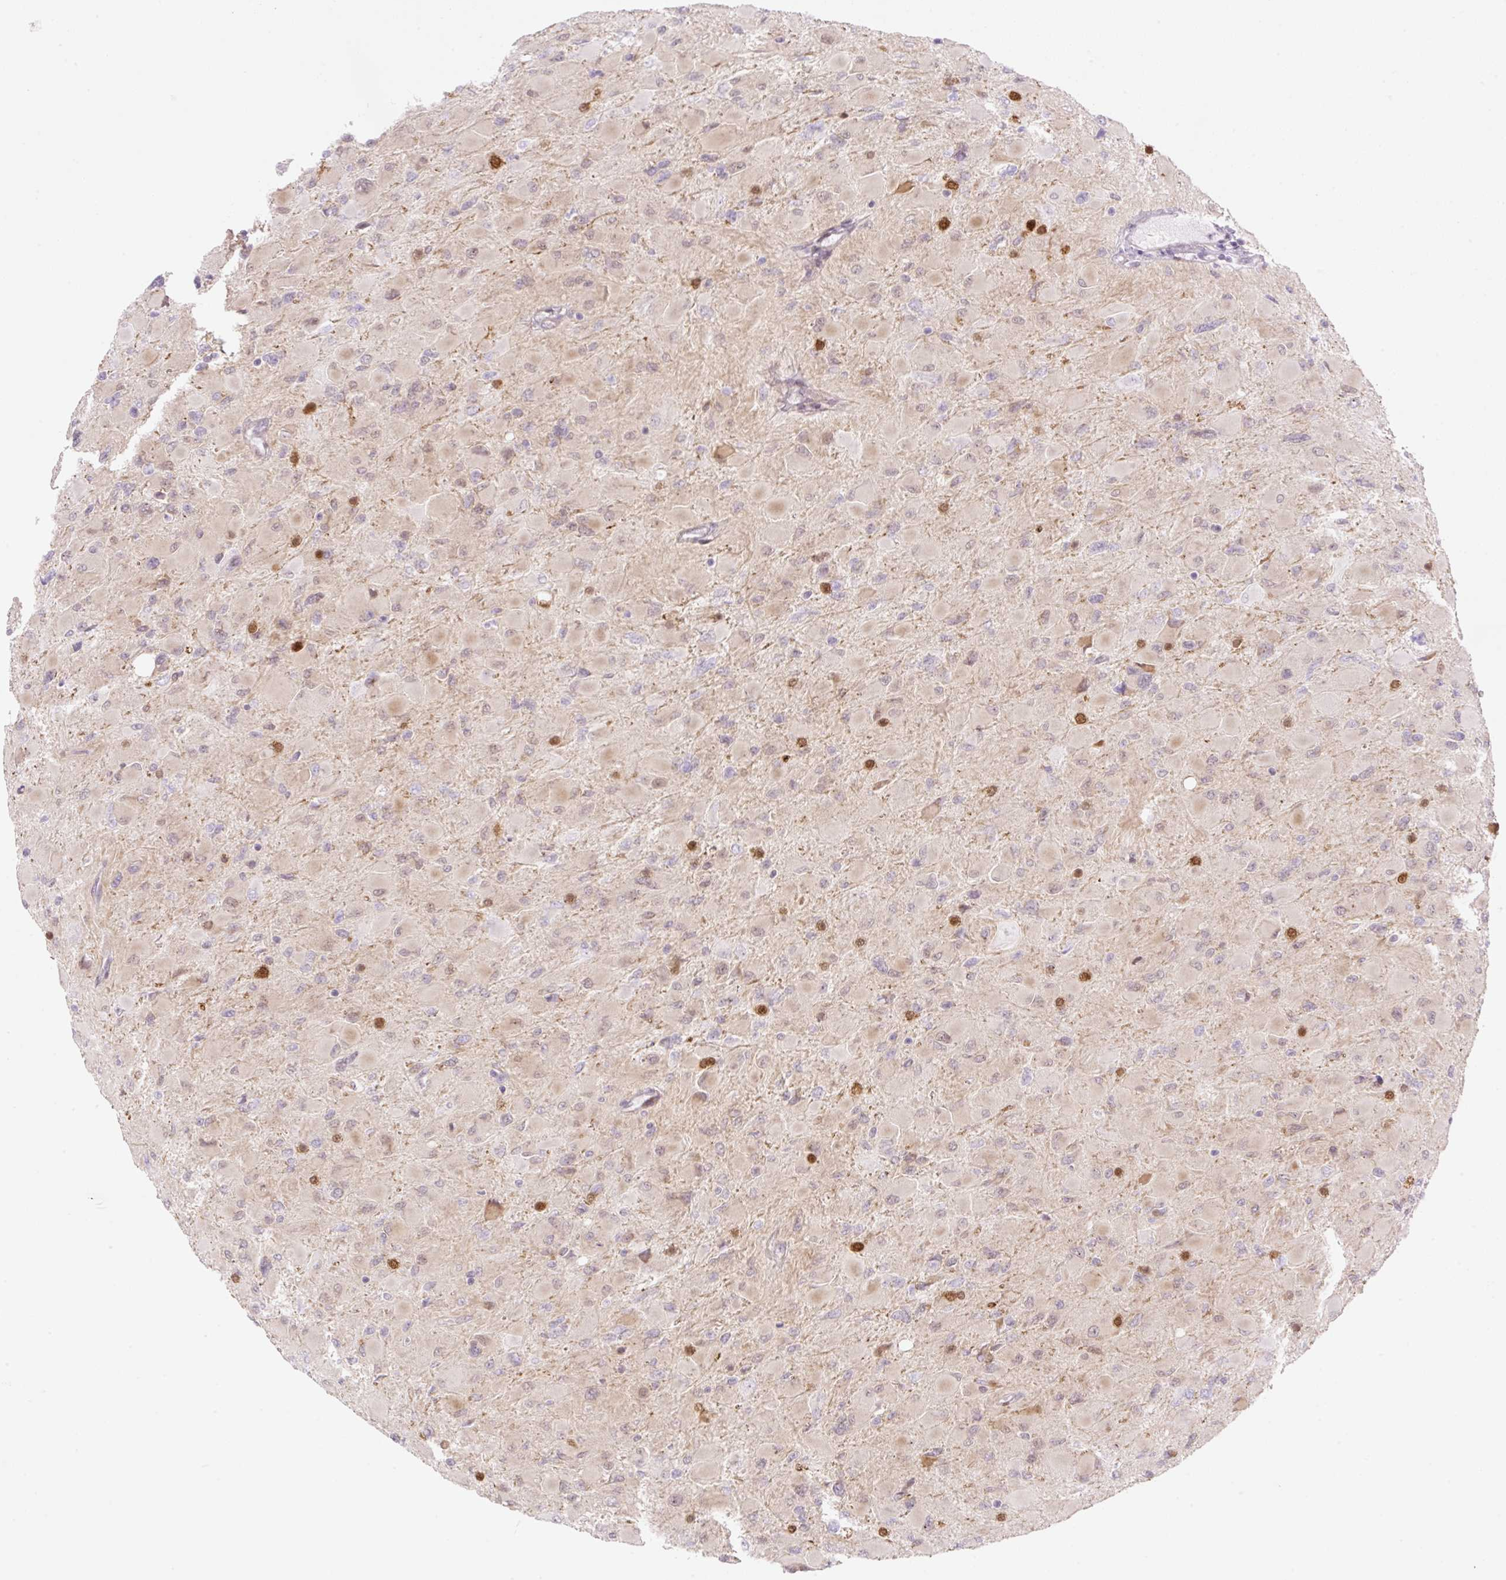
{"staining": {"intensity": "moderate", "quantity": "<25%", "location": "nuclear"}, "tissue": "glioma", "cell_type": "Tumor cells", "image_type": "cancer", "snomed": [{"axis": "morphology", "description": "Glioma, malignant, High grade"}, {"axis": "topography", "description": "Cerebral cortex"}], "caption": "Malignant glioma (high-grade) stained with a brown dye exhibits moderate nuclear positive positivity in about <25% of tumor cells.", "gene": "ZFP41", "patient": {"sex": "female", "age": 36}}